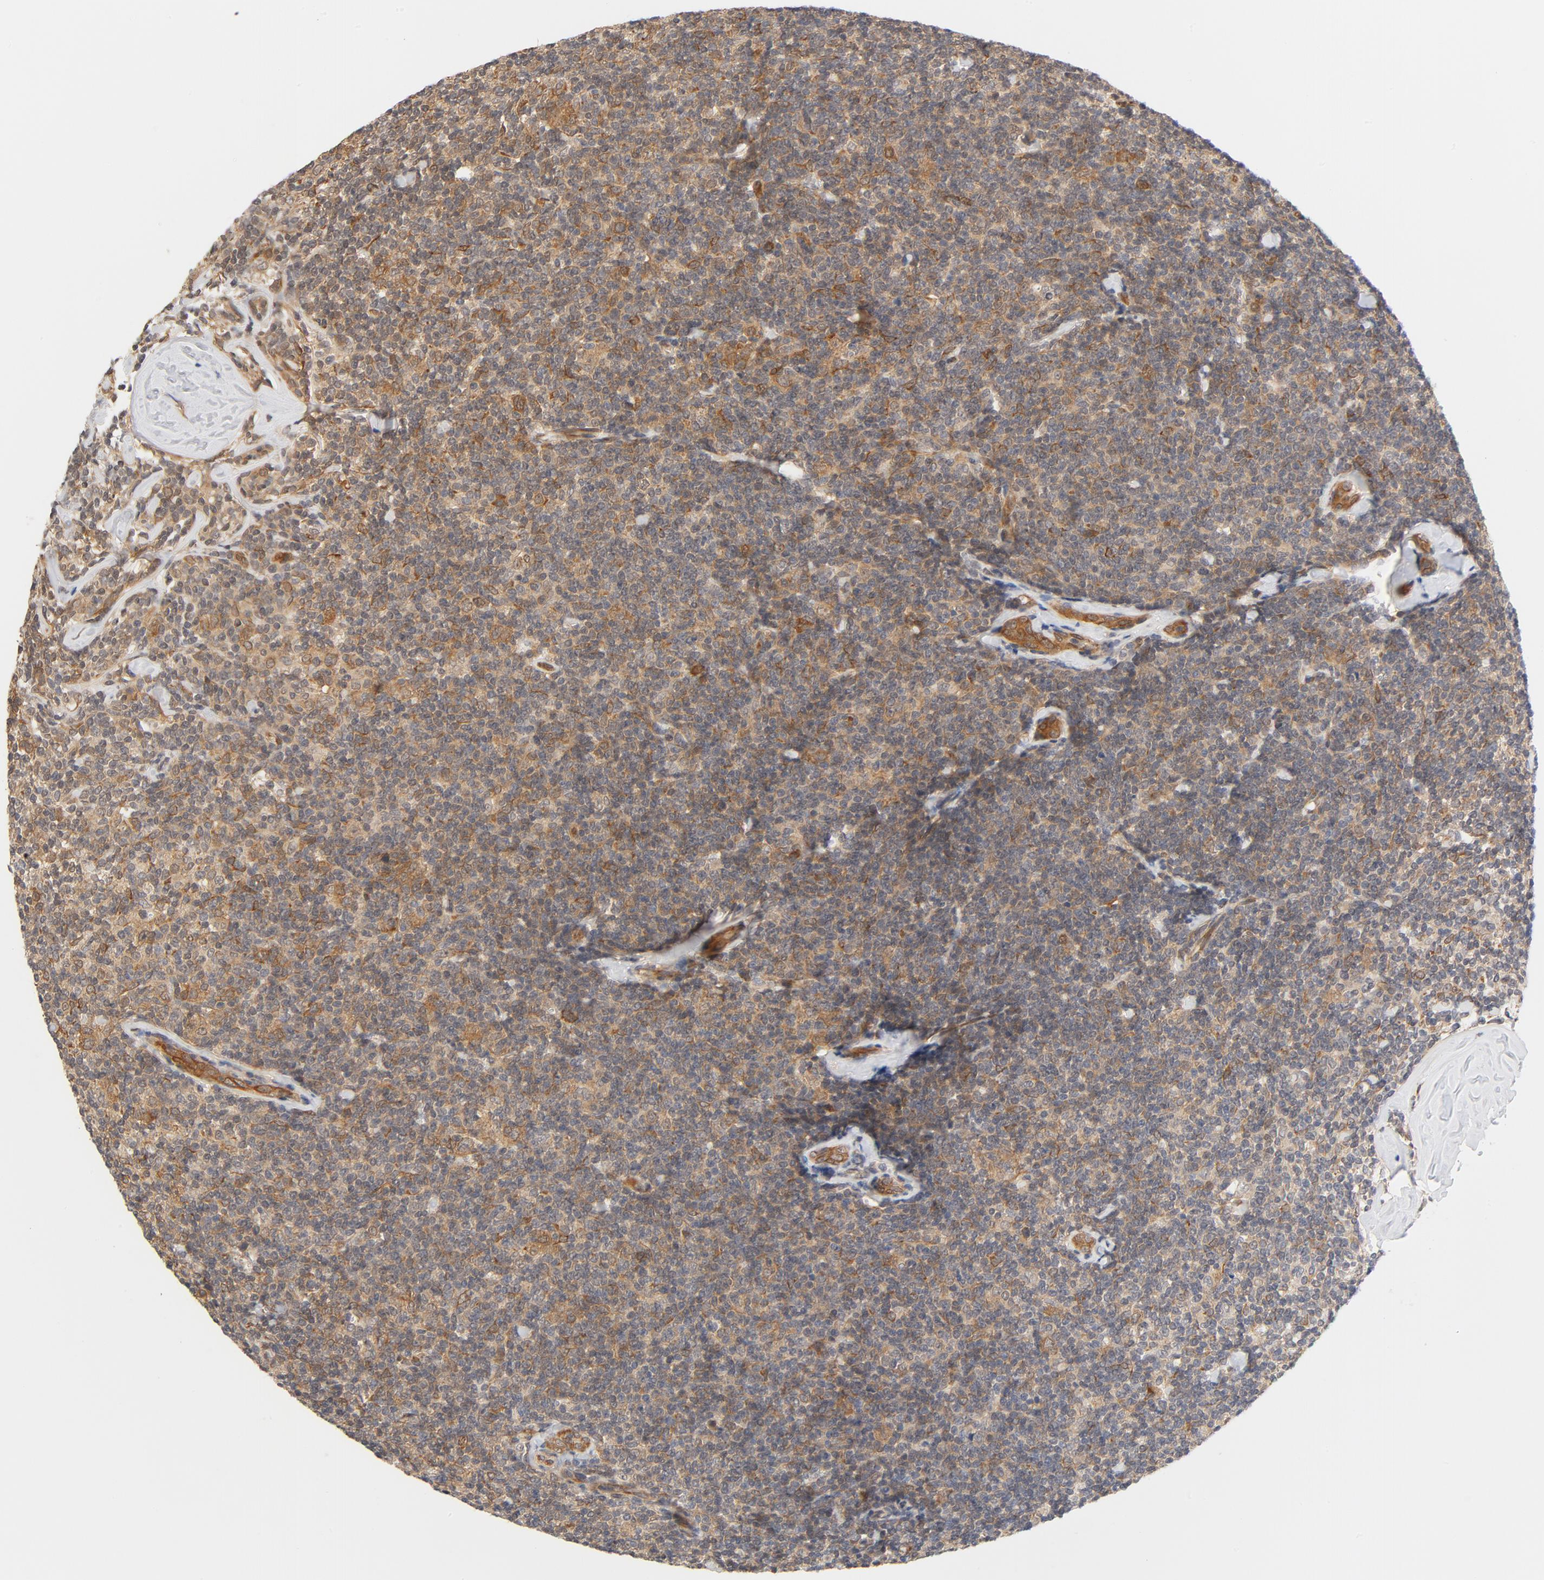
{"staining": {"intensity": "moderate", "quantity": ">75%", "location": "cytoplasmic/membranous"}, "tissue": "lymphoma", "cell_type": "Tumor cells", "image_type": "cancer", "snomed": [{"axis": "morphology", "description": "Malignant lymphoma, non-Hodgkin's type, Low grade"}, {"axis": "topography", "description": "Lymph node"}], "caption": "The micrograph displays a brown stain indicating the presence of a protein in the cytoplasmic/membranous of tumor cells in low-grade malignant lymphoma, non-Hodgkin's type. (IHC, brightfield microscopy, high magnification).", "gene": "EIF4E", "patient": {"sex": "female", "age": 56}}